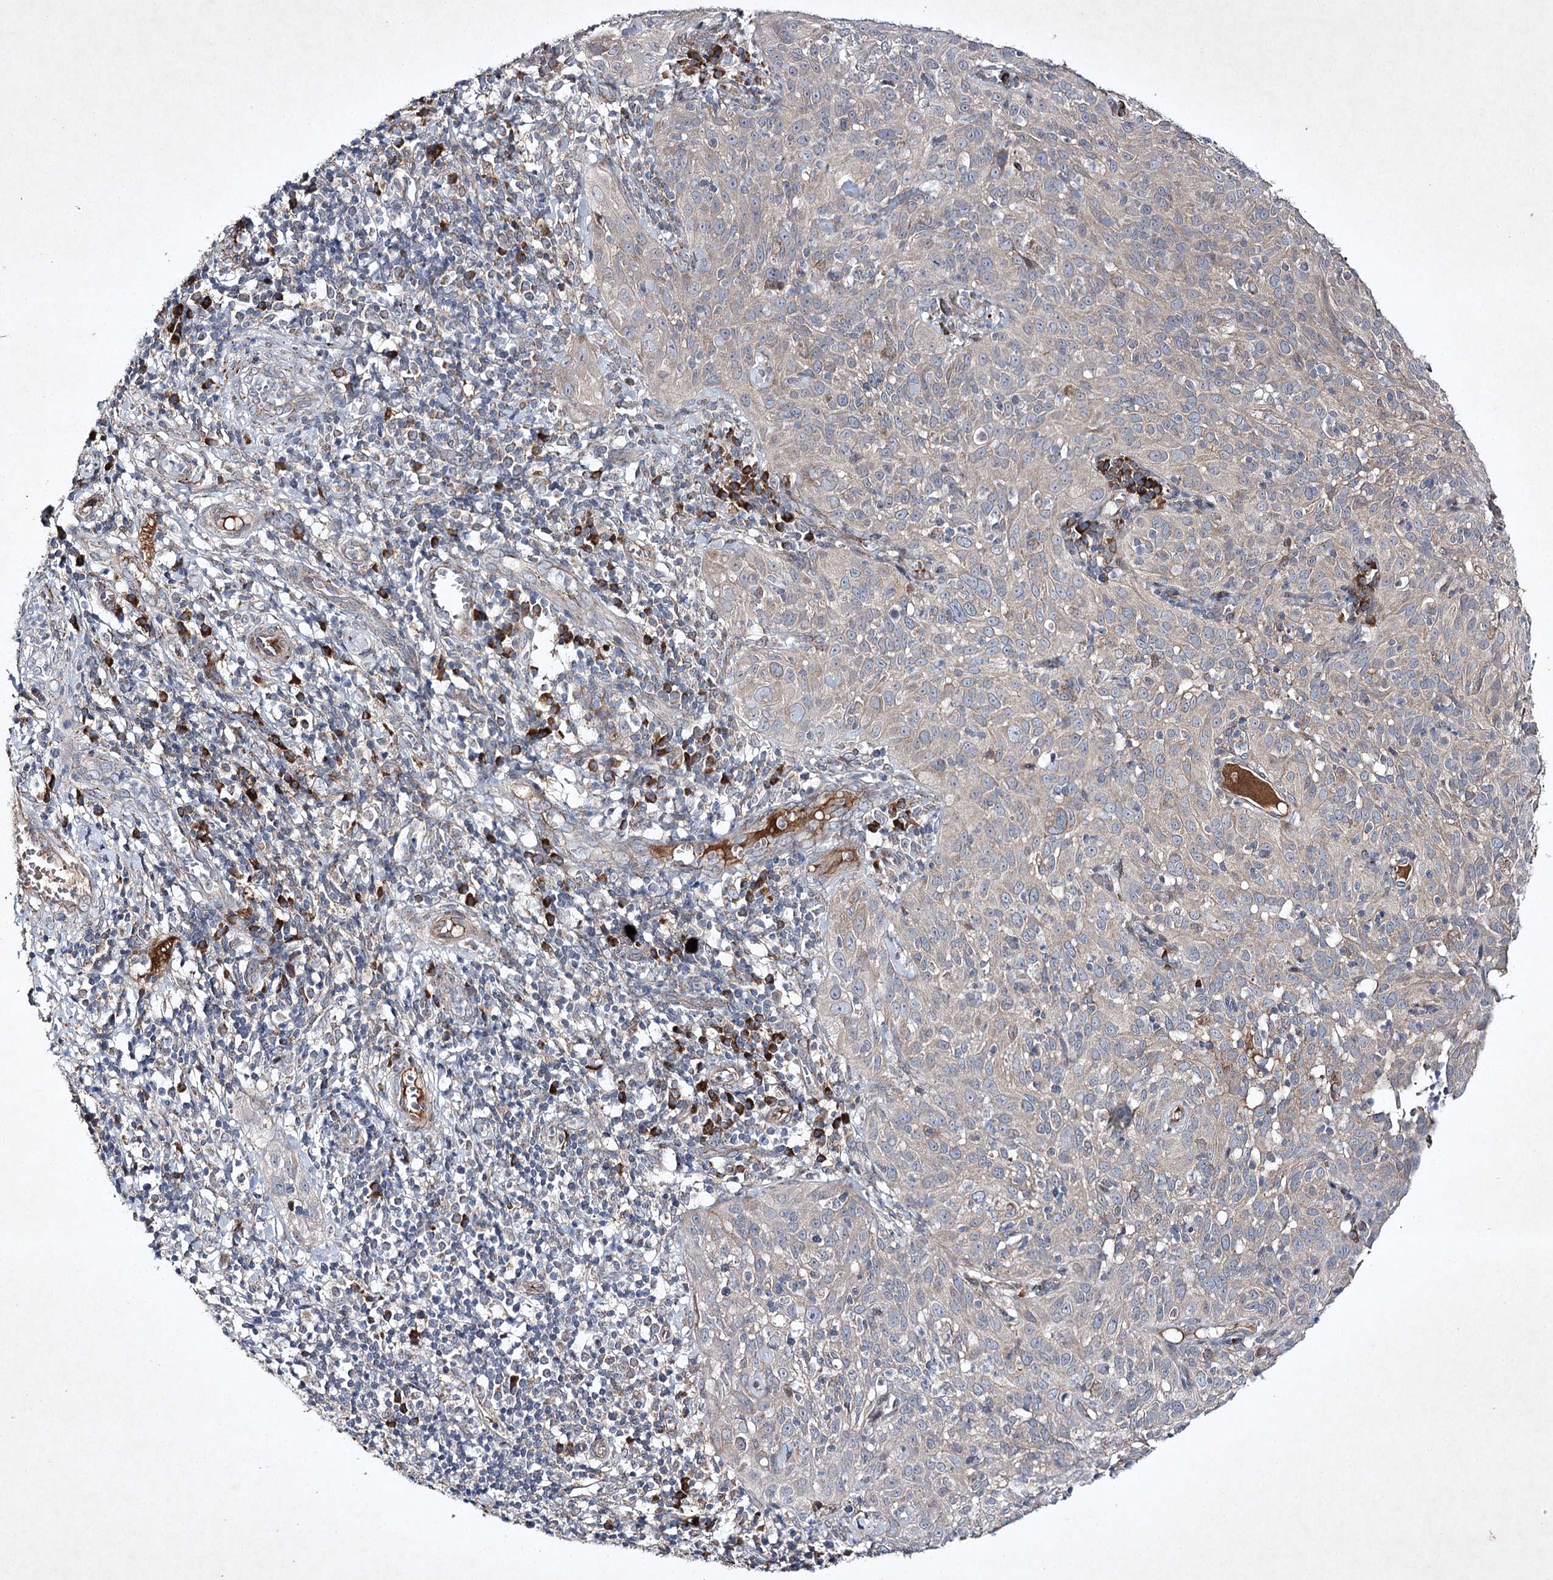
{"staining": {"intensity": "negative", "quantity": "none", "location": "none"}, "tissue": "cervical cancer", "cell_type": "Tumor cells", "image_type": "cancer", "snomed": [{"axis": "morphology", "description": "Squamous cell carcinoma, NOS"}, {"axis": "topography", "description": "Cervix"}], "caption": "Micrograph shows no significant protein expression in tumor cells of cervical cancer (squamous cell carcinoma).", "gene": "ALG9", "patient": {"sex": "female", "age": 31}}